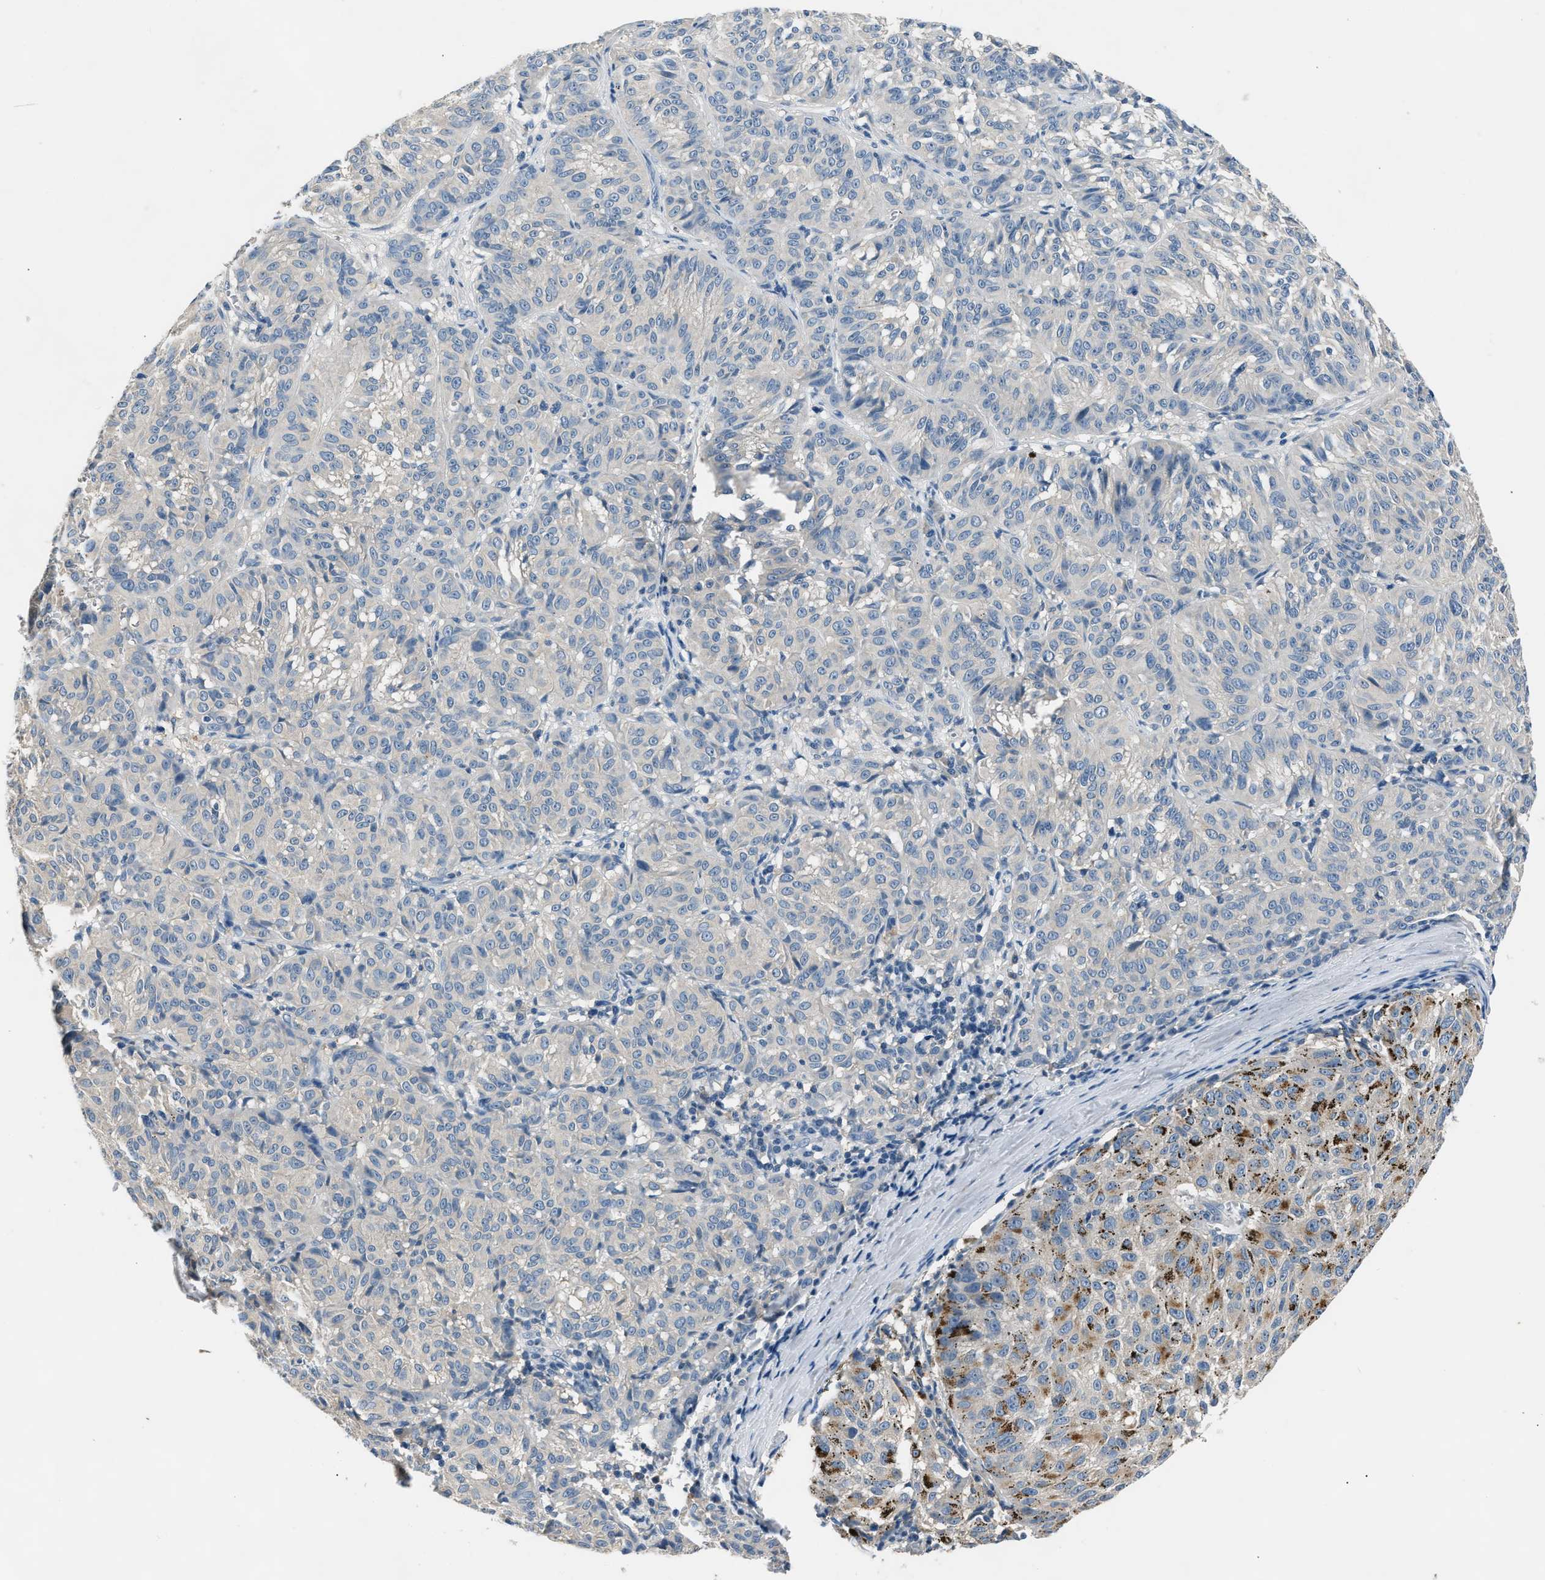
{"staining": {"intensity": "negative", "quantity": "none", "location": "none"}, "tissue": "melanoma", "cell_type": "Tumor cells", "image_type": "cancer", "snomed": [{"axis": "morphology", "description": "Malignant melanoma, NOS"}, {"axis": "topography", "description": "Skin"}], "caption": "An immunohistochemistry image of melanoma is shown. There is no staining in tumor cells of melanoma.", "gene": "INHA", "patient": {"sex": "female", "age": 72}}